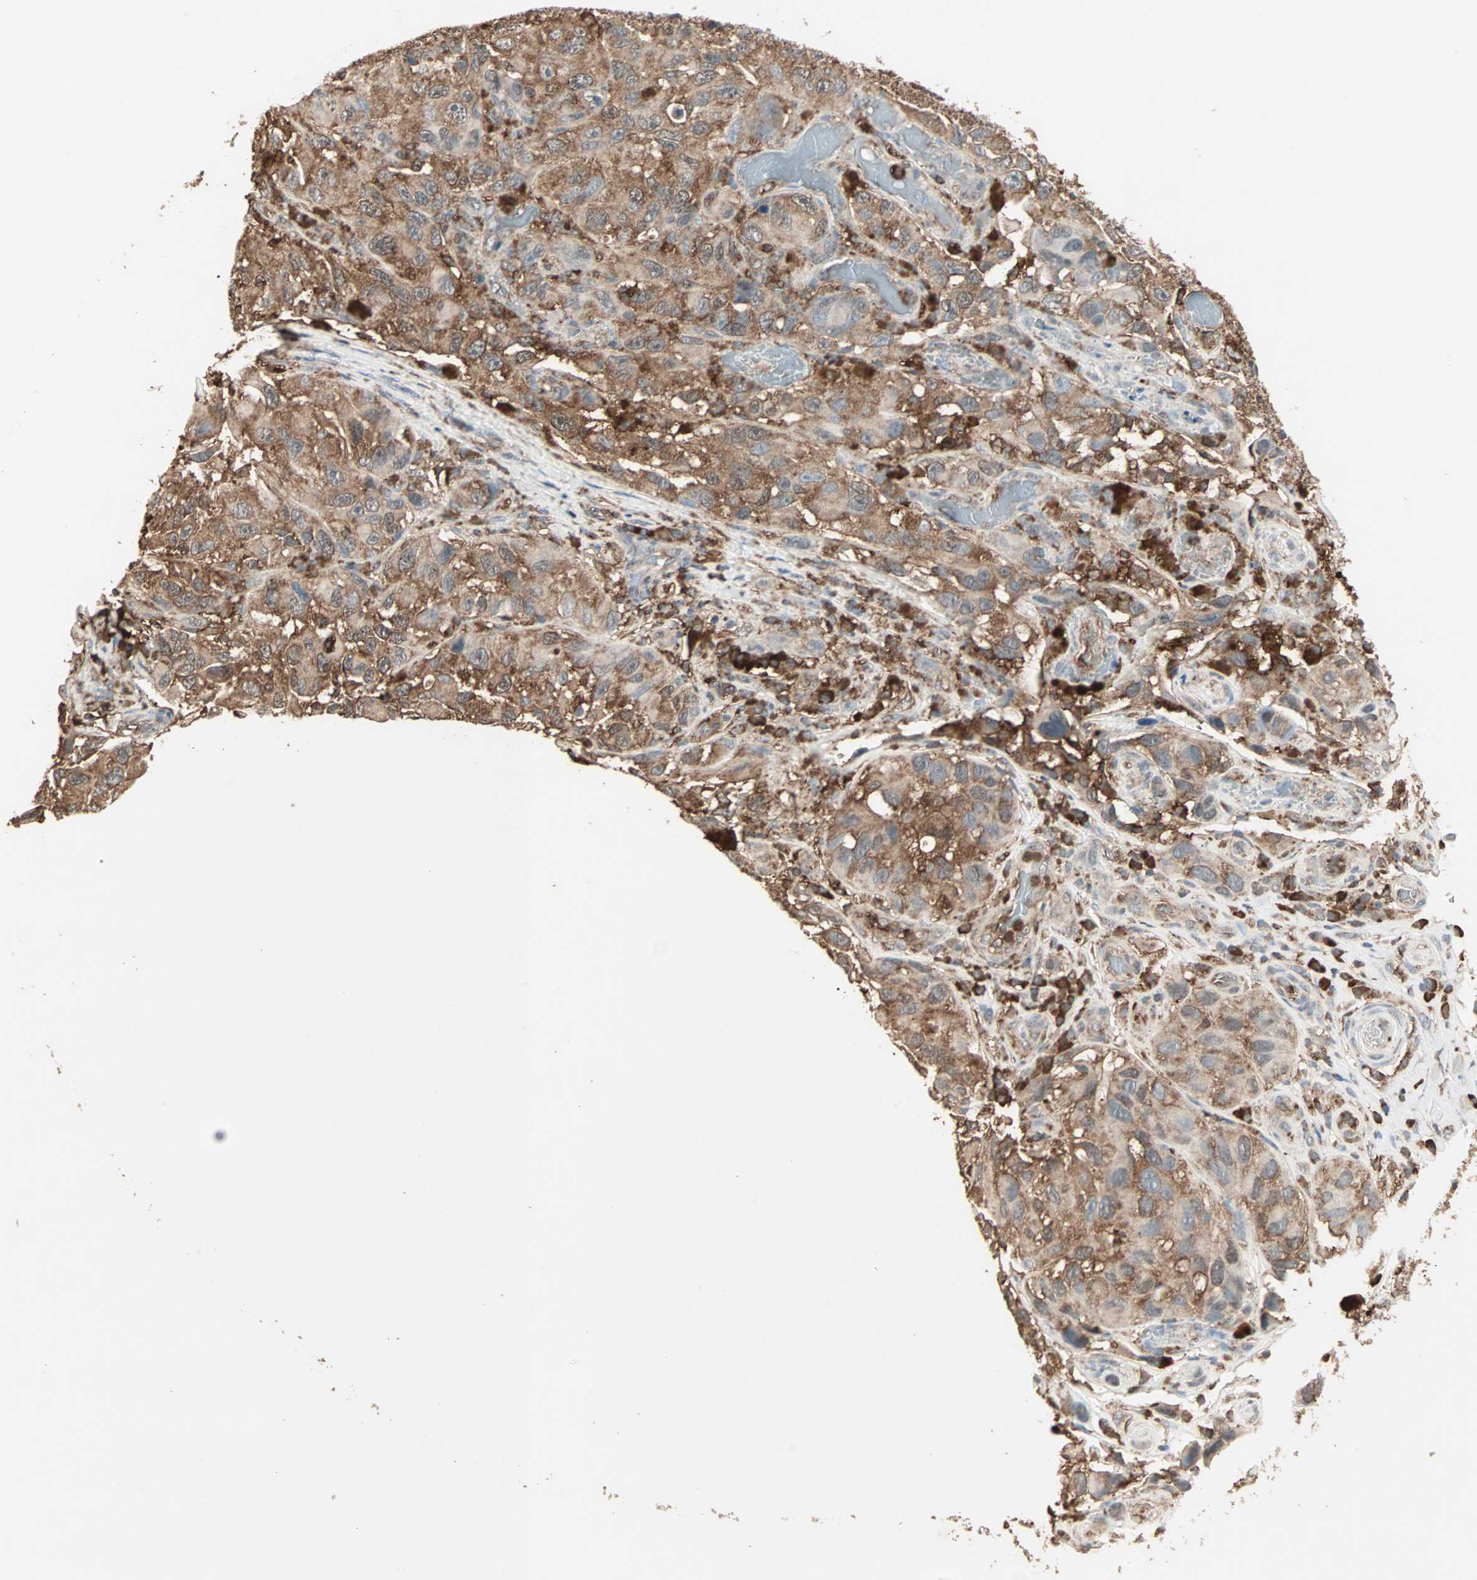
{"staining": {"intensity": "strong", "quantity": ">75%", "location": "cytoplasmic/membranous"}, "tissue": "melanoma", "cell_type": "Tumor cells", "image_type": "cancer", "snomed": [{"axis": "morphology", "description": "Malignant melanoma, NOS"}, {"axis": "topography", "description": "Skin"}], "caption": "Protein analysis of malignant melanoma tissue shows strong cytoplasmic/membranous expression in about >75% of tumor cells. The protein of interest is shown in brown color, while the nuclei are stained blue.", "gene": "MMP3", "patient": {"sex": "female", "age": 73}}